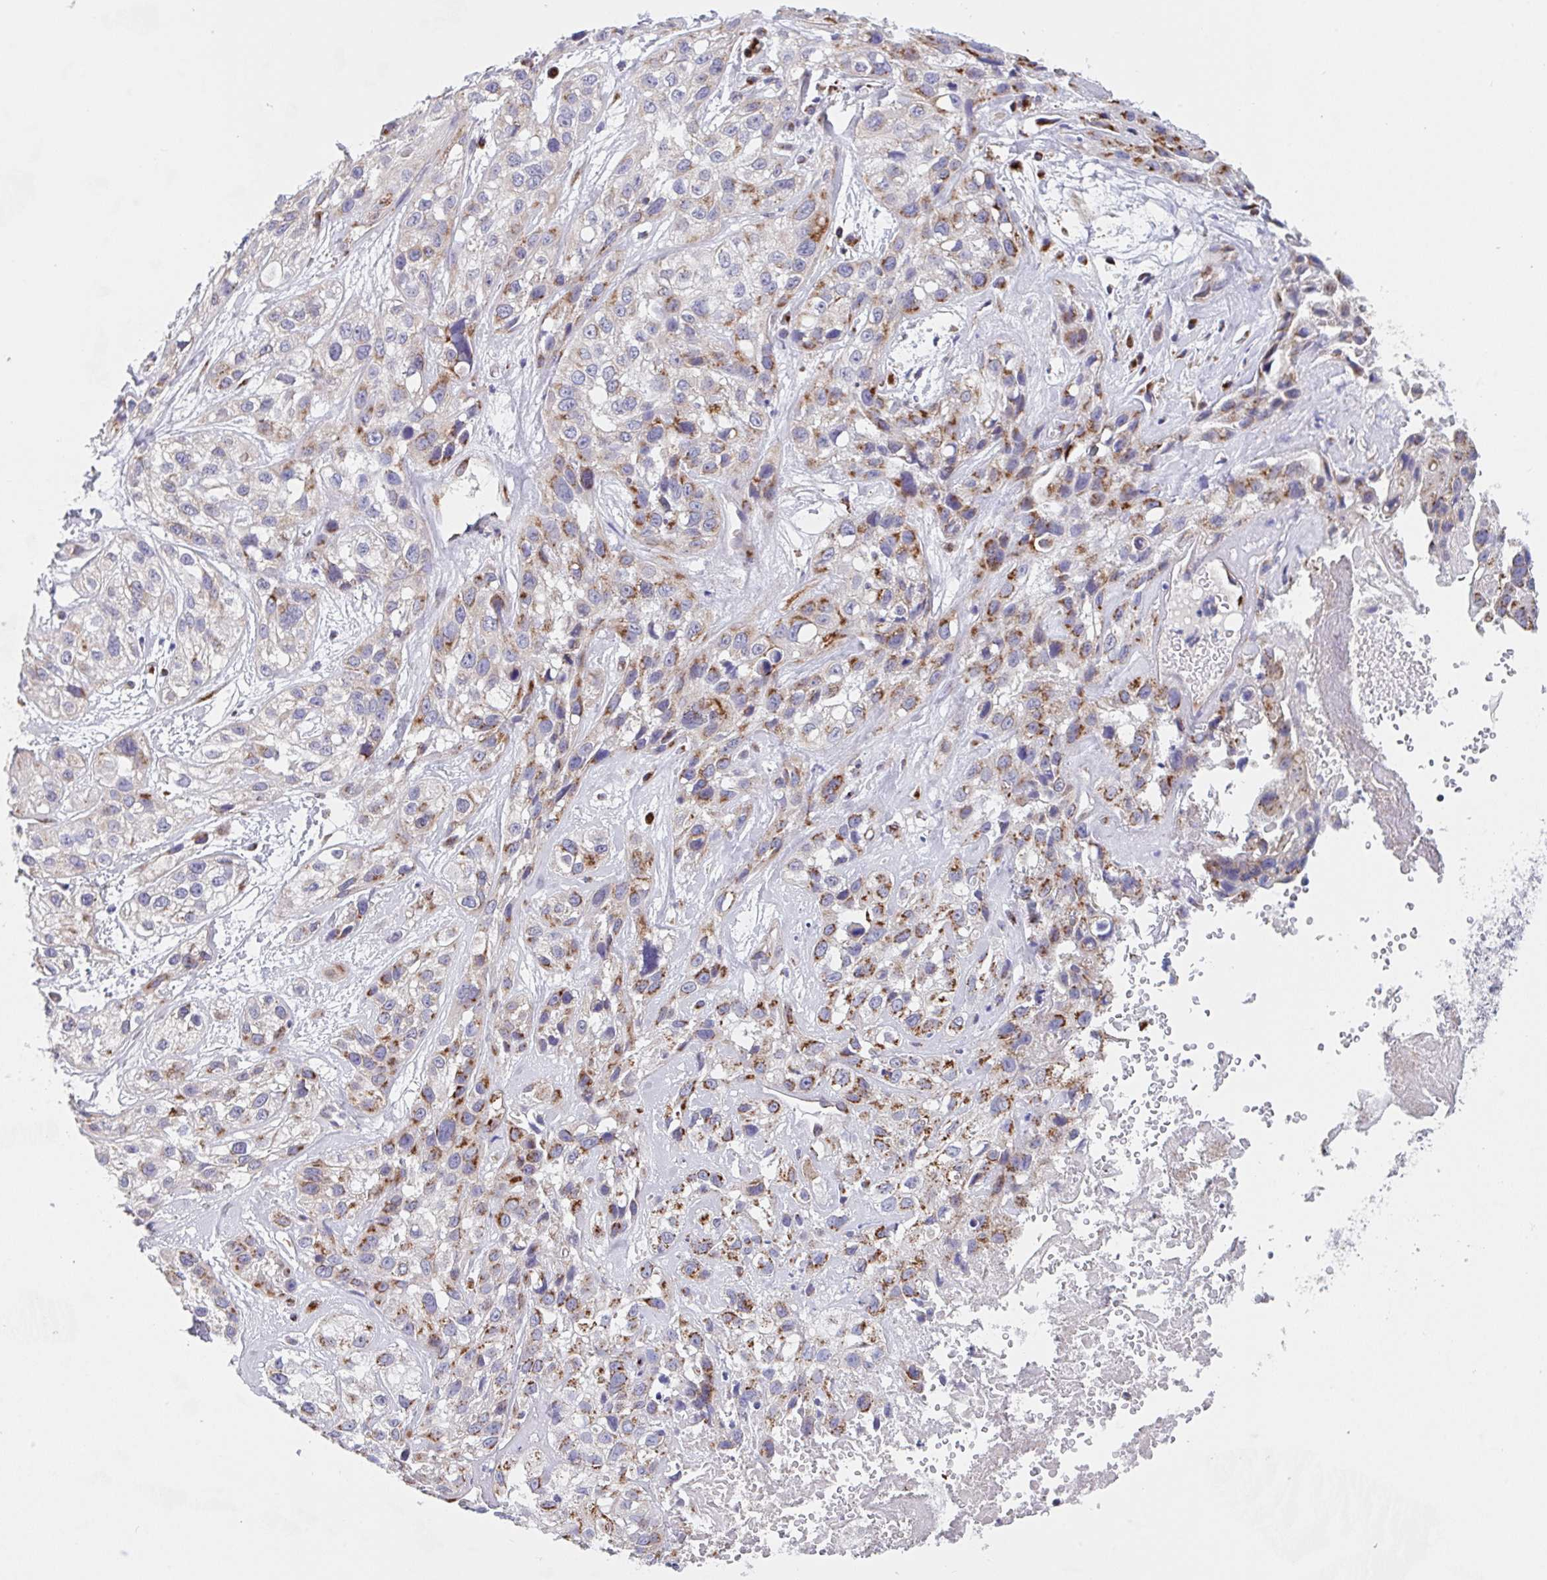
{"staining": {"intensity": "moderate", "quantity": "25%-75%", "location": "cytoplasmic/membranous"}, "tissue": "skin cancer", "cell_type": "Tumor cells", "image_type": "cancer", "snomed": [{"axis": "morphology", "description": "Squamous cell carcinoma, NOS"}, {"axis": "topography", "description": "Skin"}], "caption": "The photomicrograph reveals a brown stain indicating the presence of a protein in the cytoplasmic/membranous of tumor cells in skin cancer.", "gene": "PROSER3", "patient": {"sex": "male", "age": 82}}